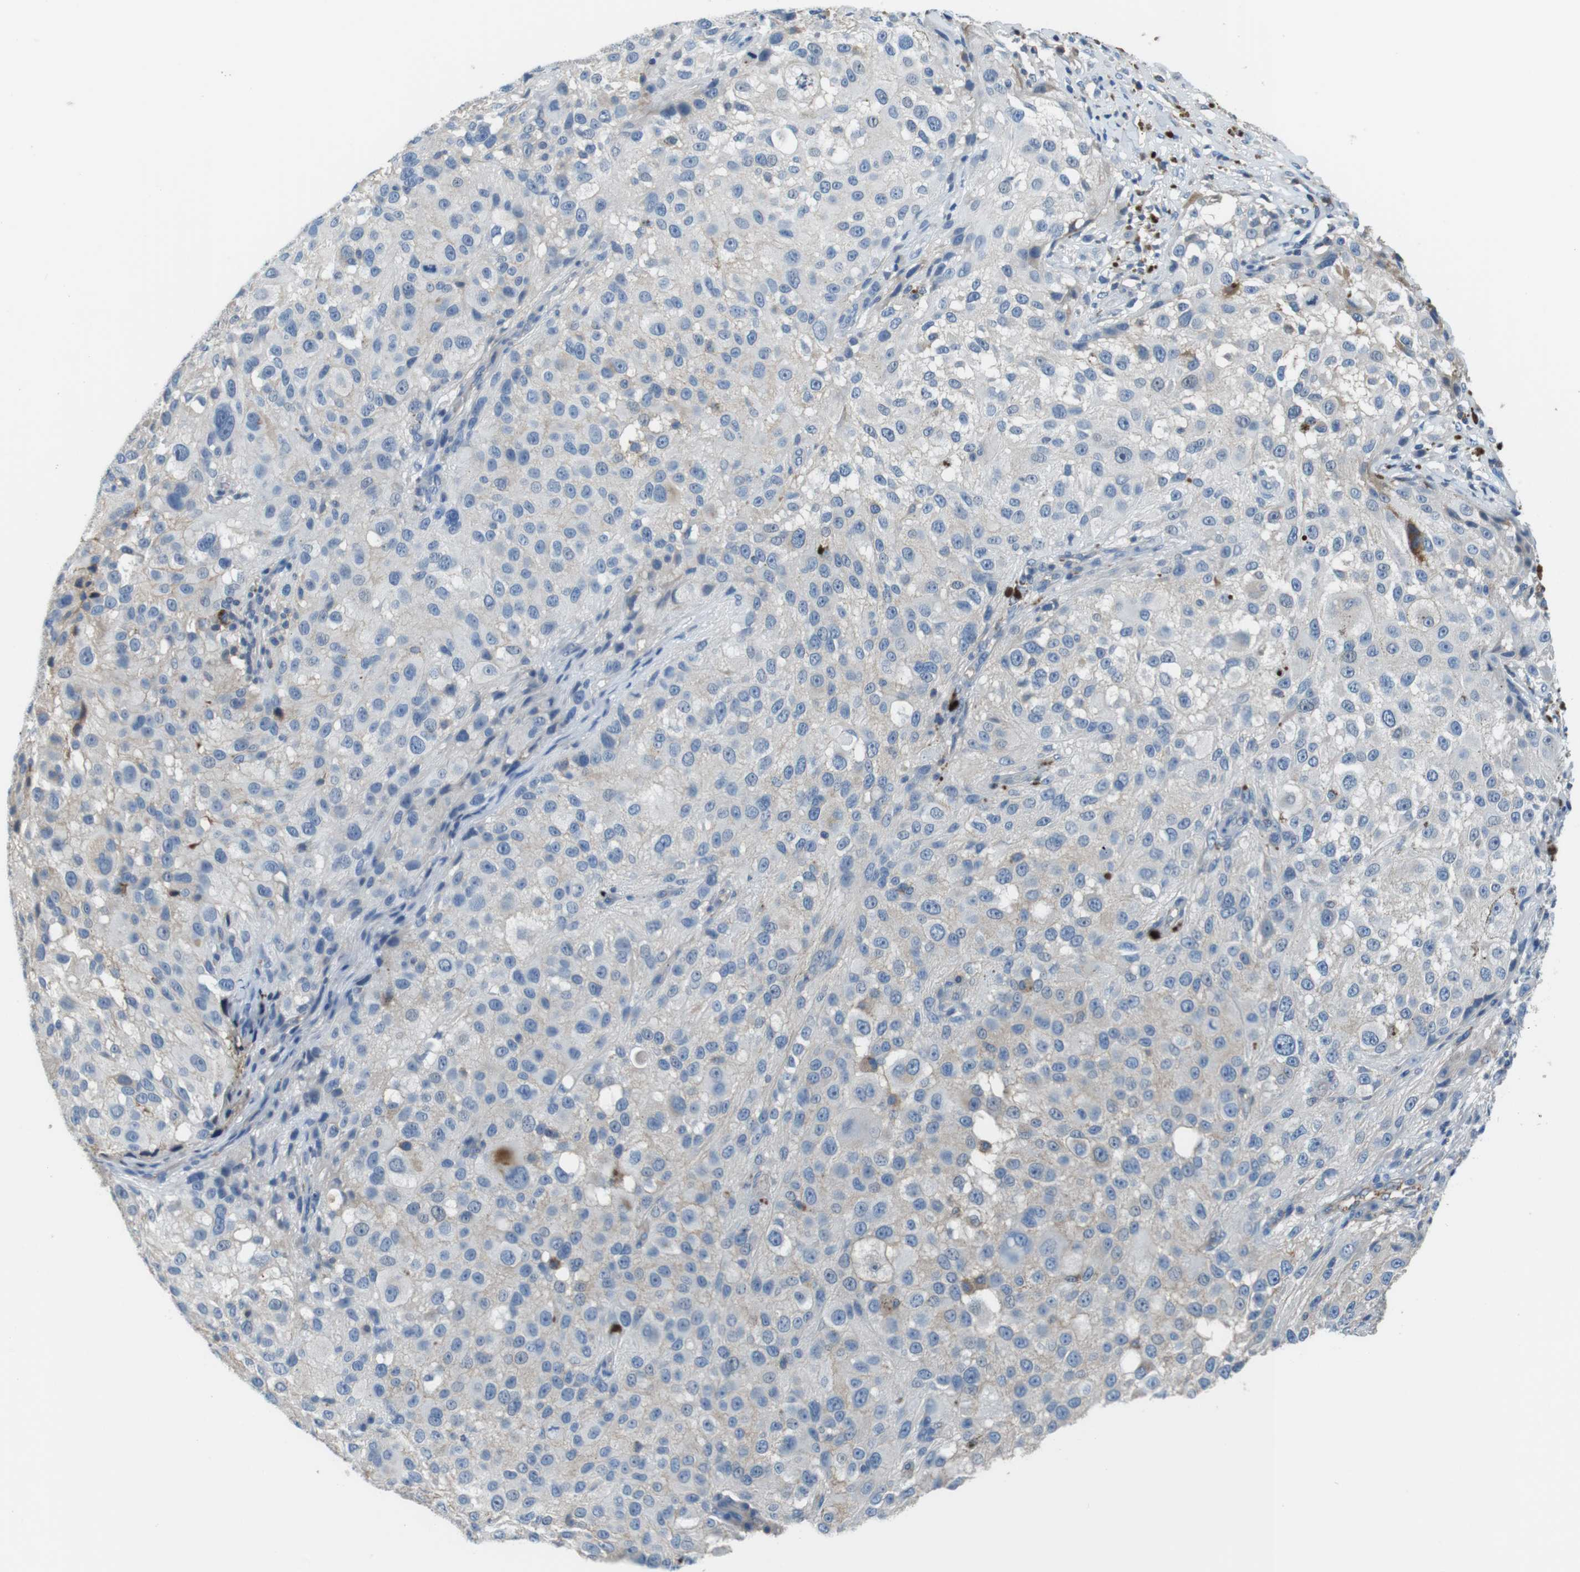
{"staining": {"intensity": "negative", "quantity": "none", "location": "none"}, "tissue": "melanoma", "cell_type": "Tumor cells", "image_type": "cancer", "snomed": [{"axis": "morphology", "description": "Necrosis, NOS"}, {"axis": "morphology", "description": "Malignant melanoma, NOS"}, {"axis": "topography", "description": "Skin"}], "caption": "An IHC micrograph of melanoma is shown. There is no staining in tumor cells of melanoma.", "gene": "TMPRSS15", "patient": {"sex": "female", "age": 87}}